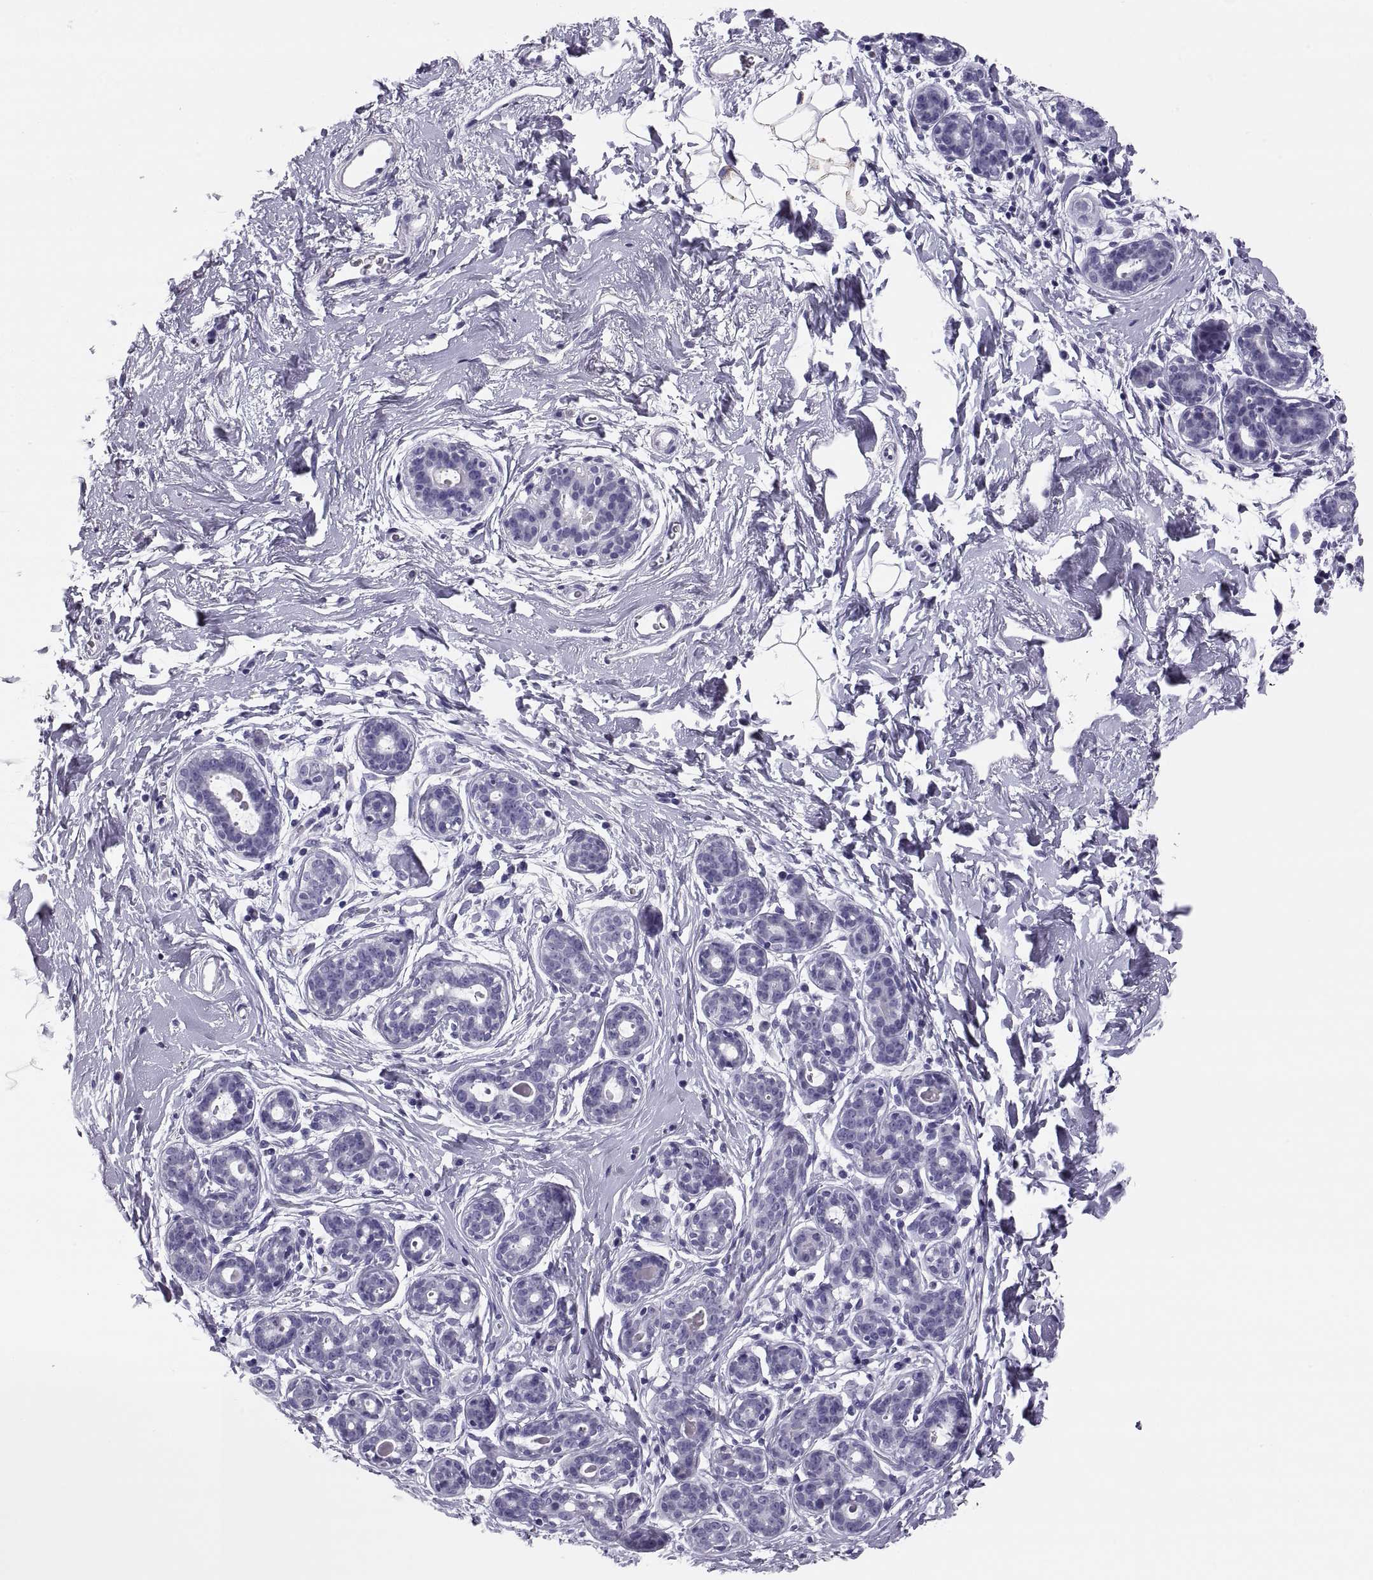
{"staining": {"intensity": "negative", "quantity": "none", "location": "none"}, "tissue": "breast", "cell_type": "Adipocytes", "image_type": "normal", "snomed": [{"axis": "morphology", "description": "Normal tissue, NOS"}, {"axis": "topography", "description": "Breast"}], "caption": "This is a histopathology image of immunohistochemistry (IHC) staining of normal breast, which shows no positivity in adipocytes.", "gene": "PAX2", "patient": {"sex": "female", "age": 43}}